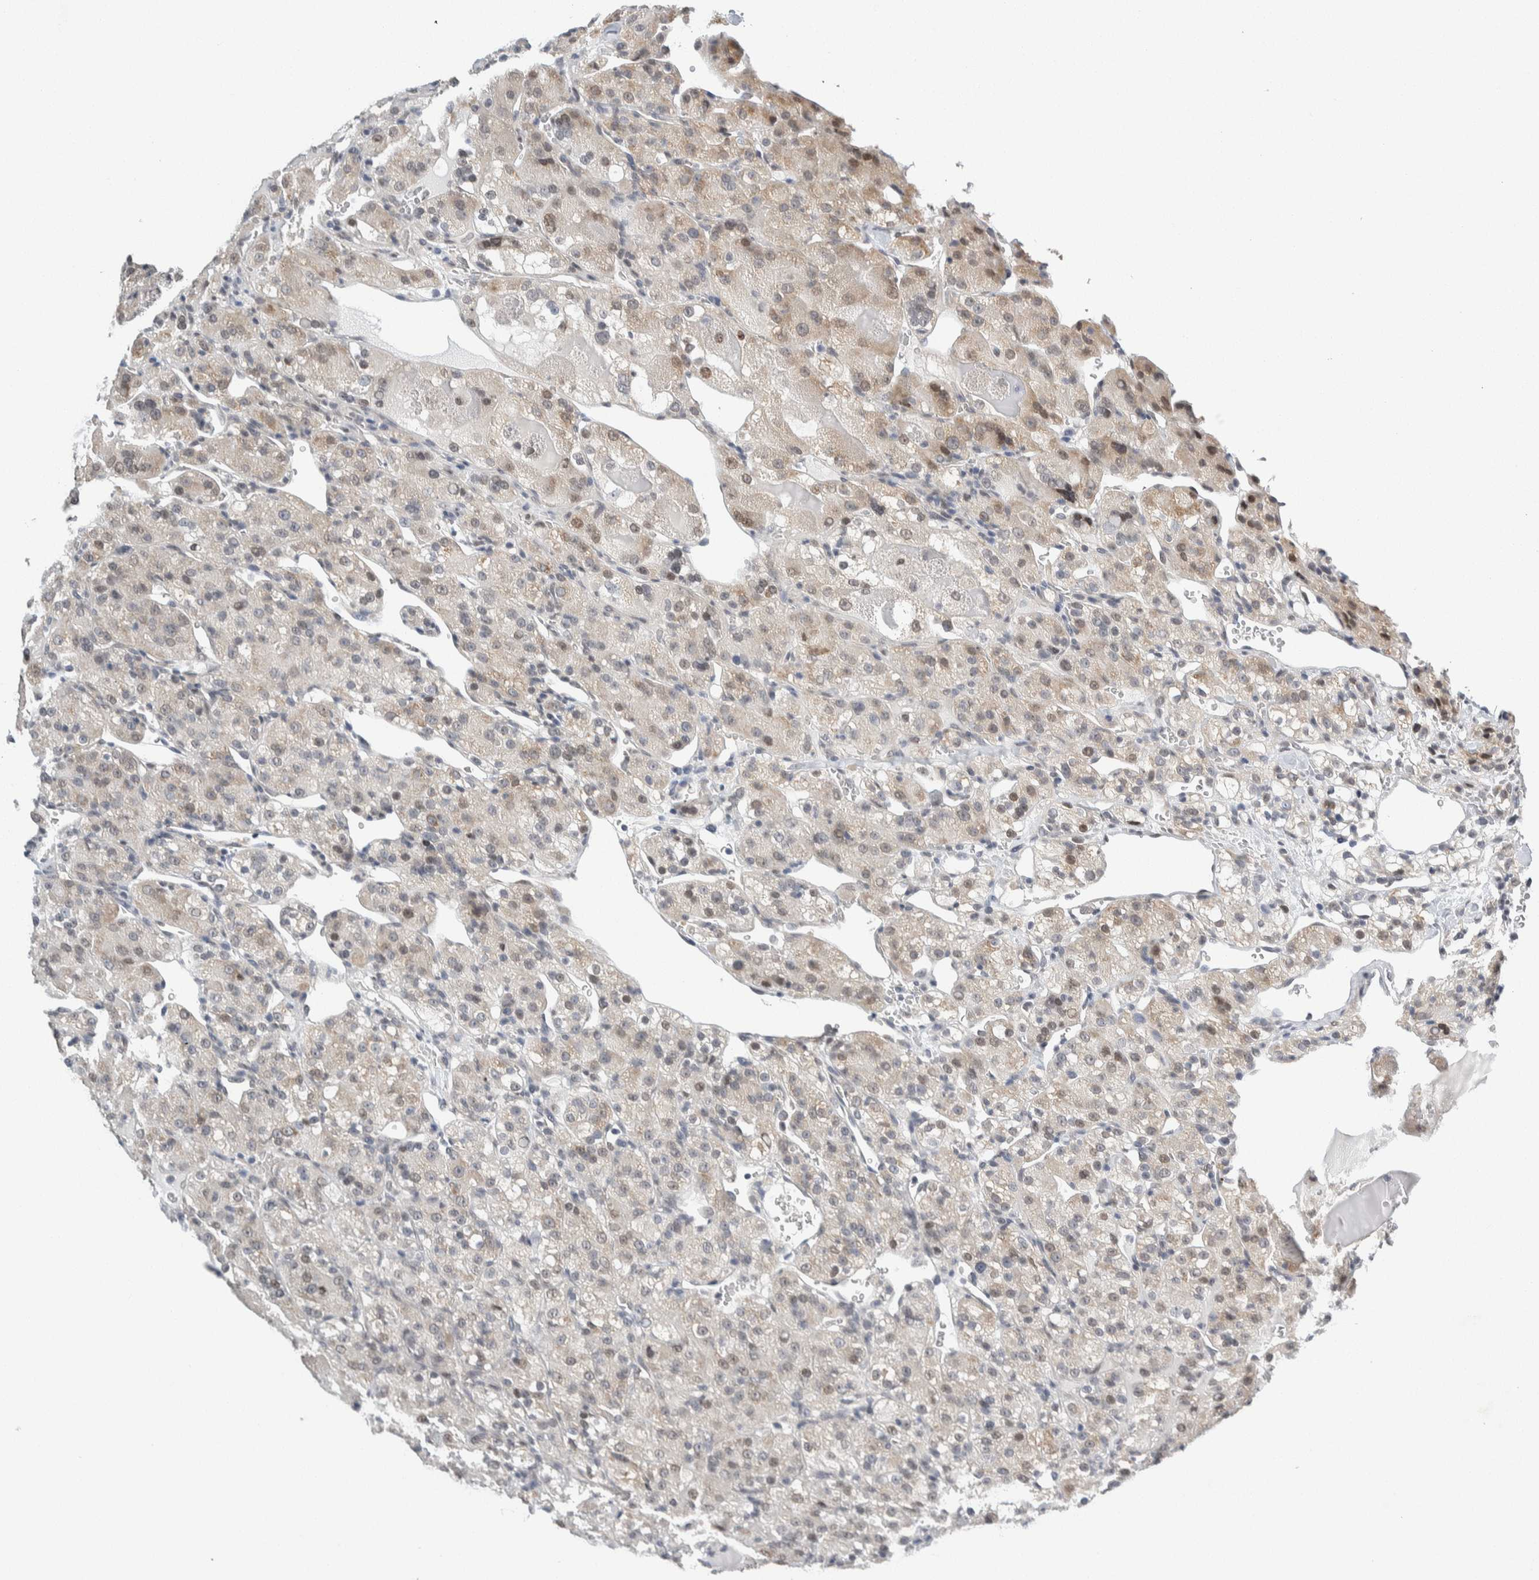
{"staining": {"intensity": "moderate", "quantity": "<25%", "location": "cytoplasmic/membranous,nuclear"}, "tissue": "renal cancer", "cell_type": "Tumor cells", "image_type": "cancer", "snomed": [{"axis": "morphology", "description": "Normal tissue, NOS"}, {"axis": "morphology", "description": "Adenocarcinoma, NOS"}, {"axis": "topography", "description": "Kidney"}], "caption": "Moderate cytoplasmic/membranous and nuclear positivity for a protein is seen in about <25% of tumor cells of adenocarcinoma (renal) using IHC.", "gene": "NEUROD1", "patient": {"sex": "male", "age": 61}}